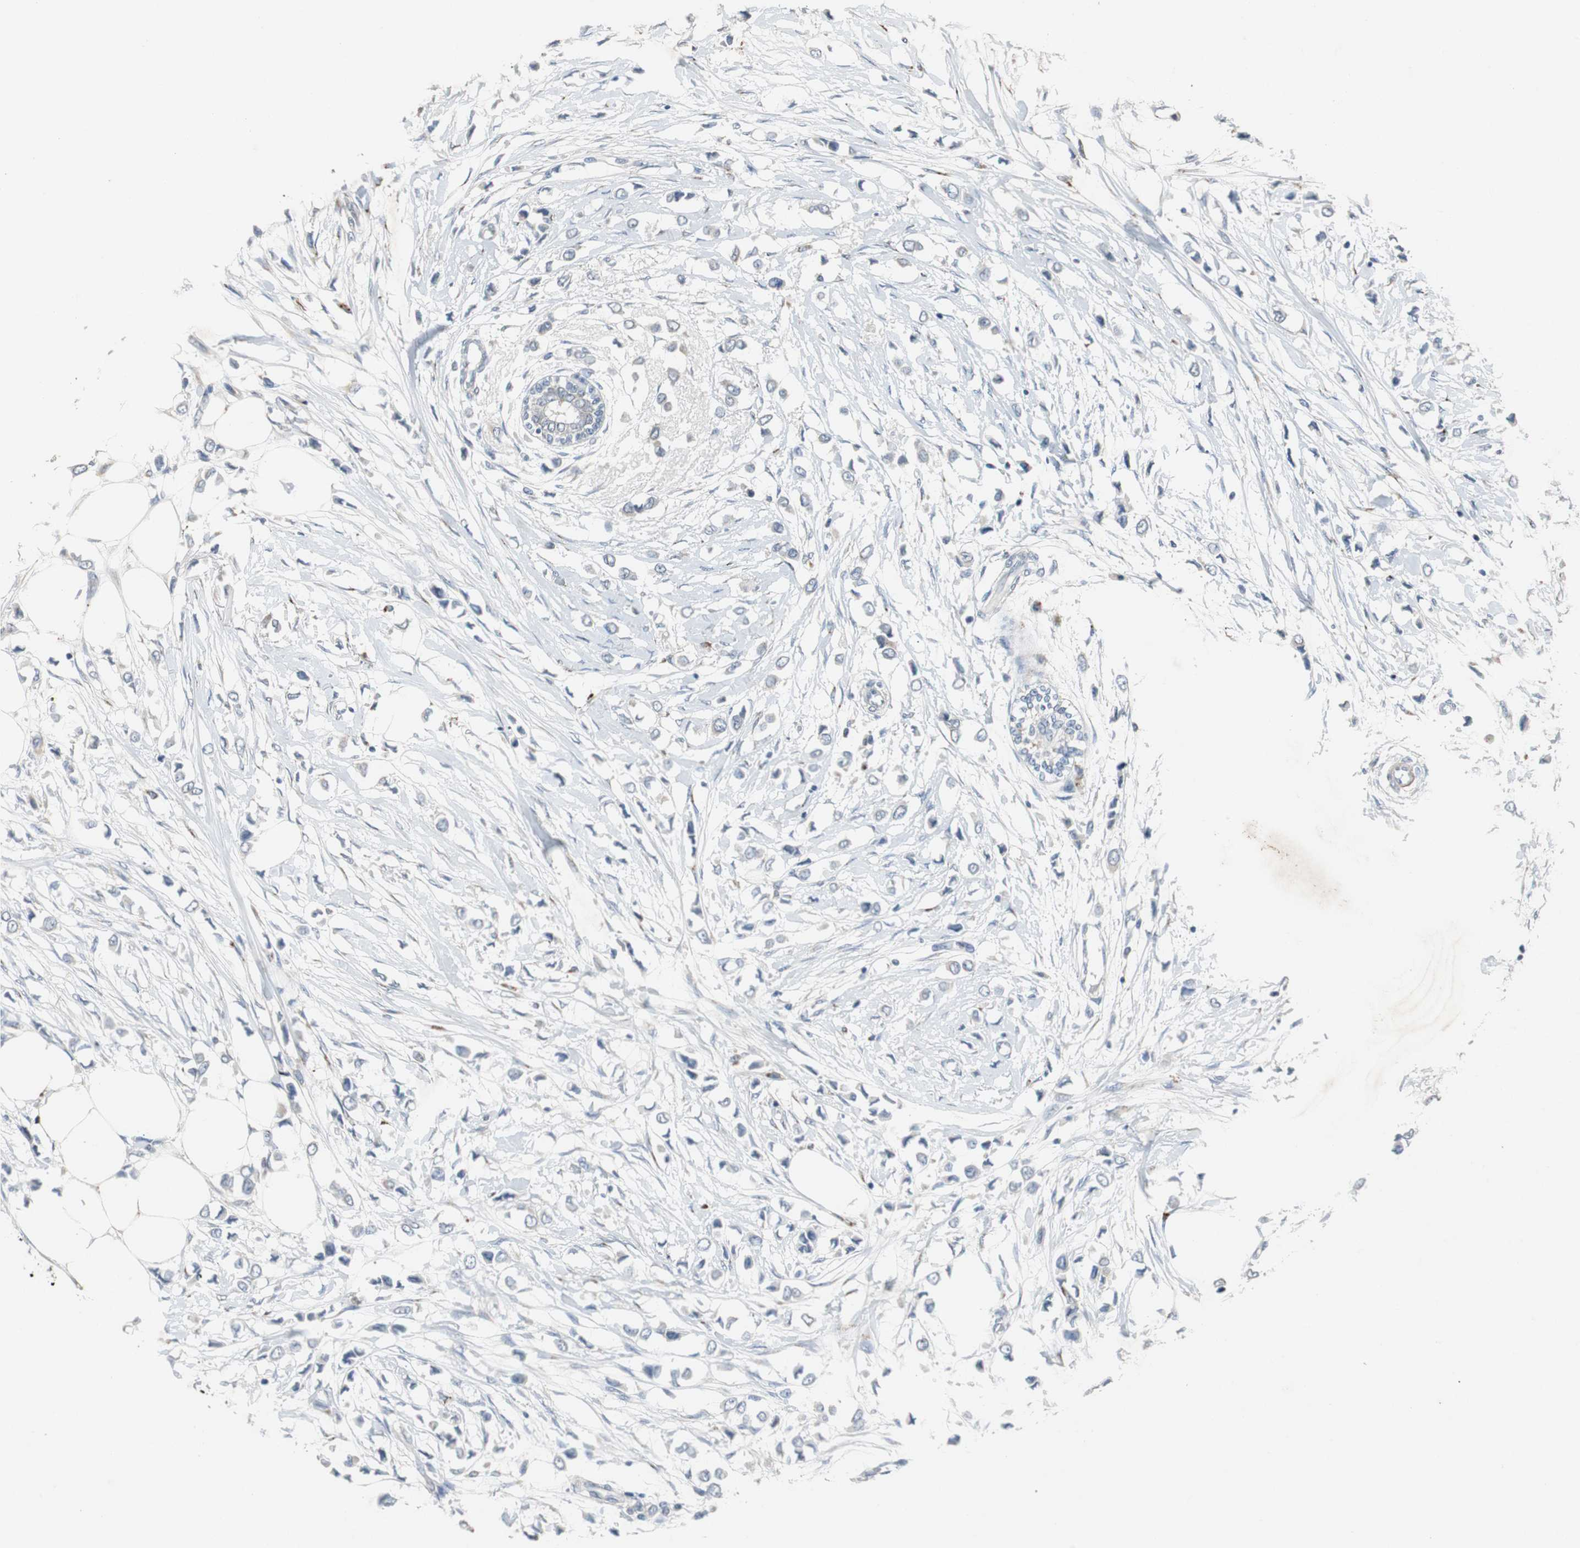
{"staining": {"intensity": "negative", "quantity": "none", "location": "none"}, "tissue": "breast cancer", "cell_type": "Tumor cells", "image_type": "cancer", "snomed": [{"axis": "morphology", "description": "Lobular carcinoma"}, {"axis": "topography", "description": "Breast"}], "caption": "Tumor cells show no significant staining in breast cancer (lobular carcinoma). The staining was performed using DAB to visualize the protein expression in brown, while the nuclei were stained in blue with hematoxylin (Magnification: 20x).", "gene": "PCYT1B", "patient": {"sex": "female", "age": 51}}